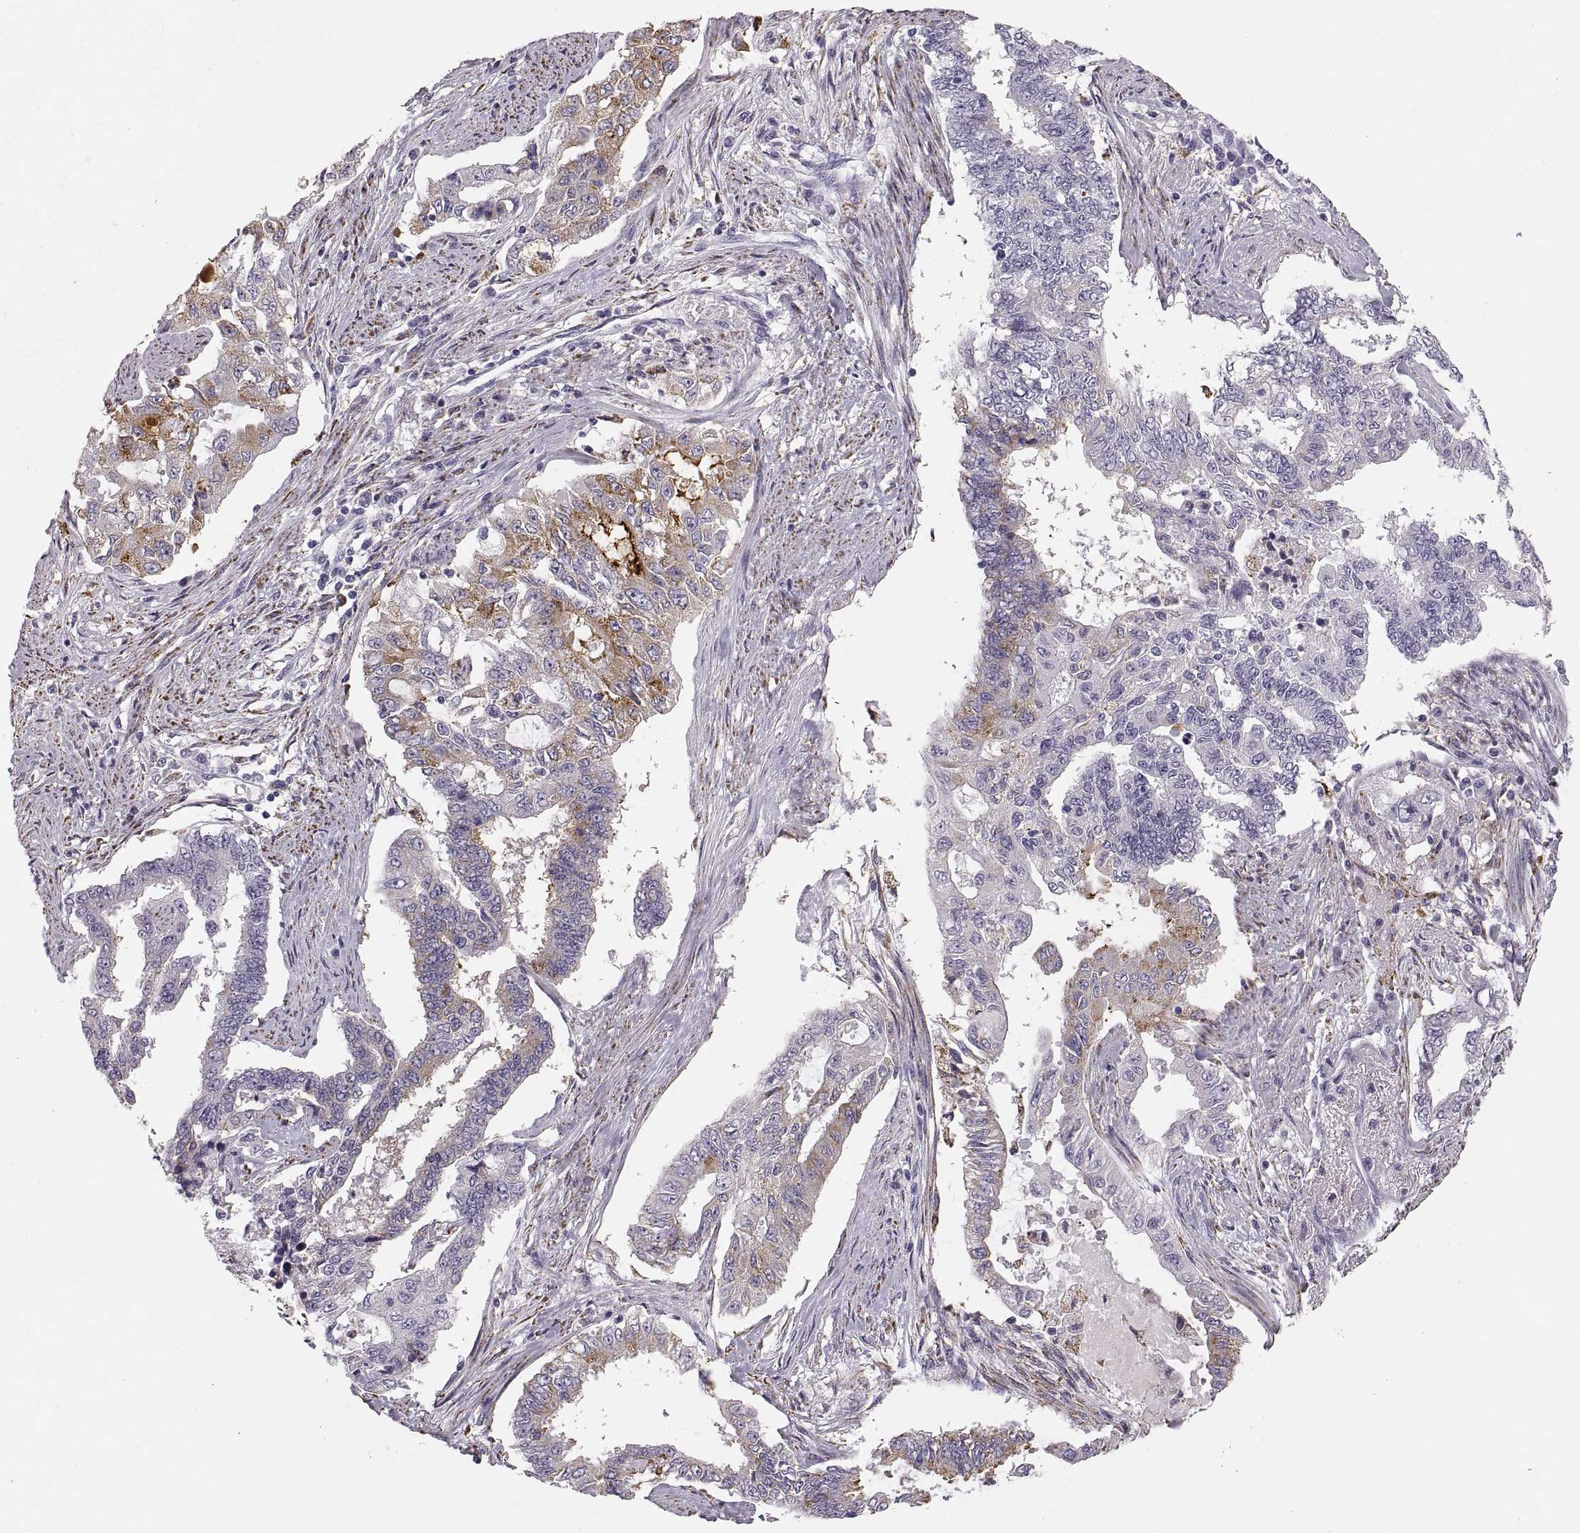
{"staining": {"intensity": "moderate", "quantity": "25%-75%", "location": "cytoplasmic/membranous"}, "tissue": "endometrial cancer", "cell_type": "Tumor cells", "image_type": "cancer", "snomed": [{"axis": "morphology", "description": "Adenocarcinoma, NOS"}, {"axis": "topography", "description": "Uterus"}], "caption": "A micrograph of endometrial adenocarcinoma stained for a protein displays moderate cytoplasmic/membranous brown staining in tumor cells. (IHC, brightfield microscopy, high magnification).", "gene": "COL9A3", "patient": {"sex": "female", "age": 59}}